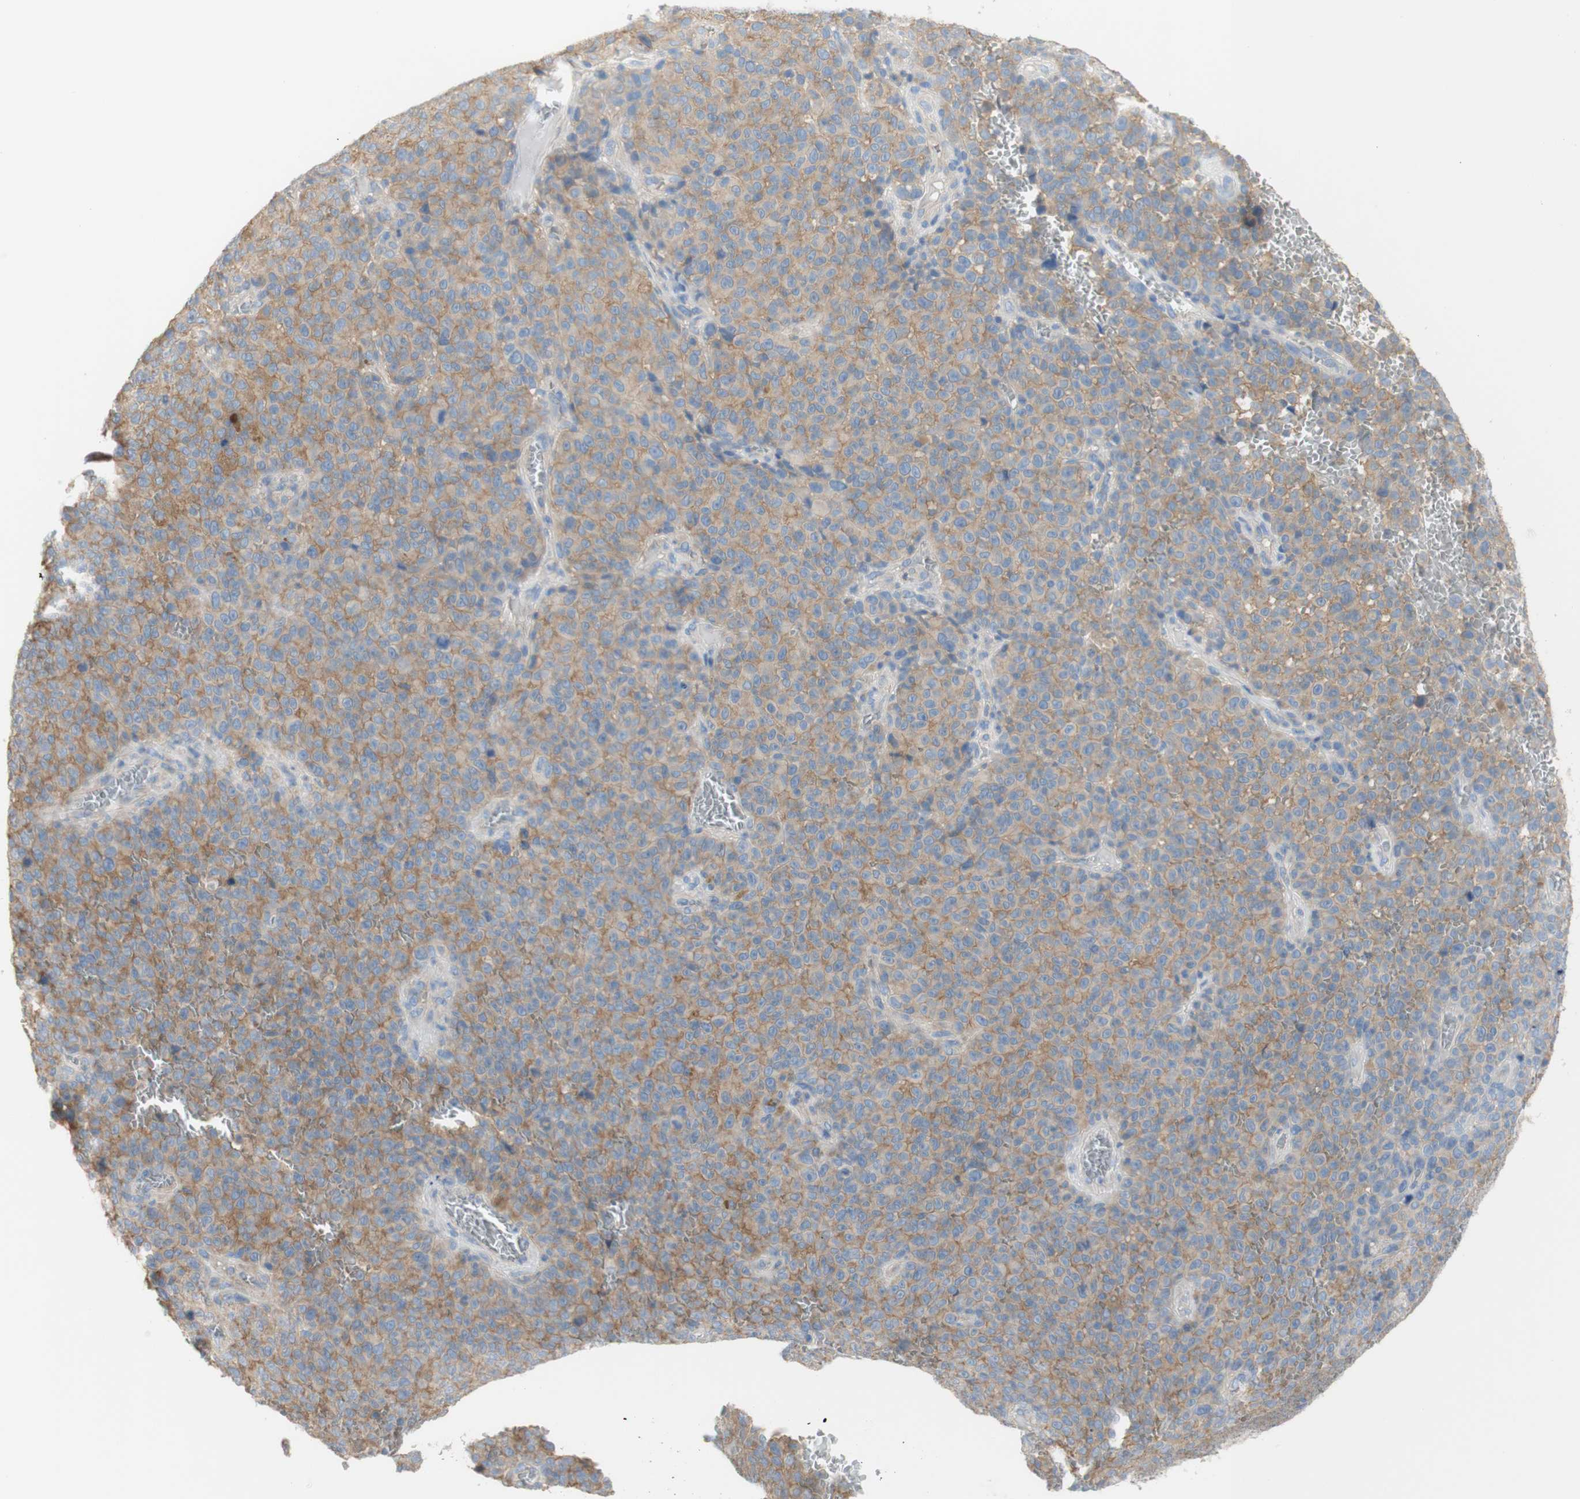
{"staining": {"intensity": "moderate", "quantity": ">75%", "location": "cytoplasmic/membranous"}, "tissue": "melanoma", "cell_type": "Tumor cells", "image_type": "cancer", "snomed": [{"axis": "morphology", "description": "Malignant melanoma, NOS"}, {"axis": "topography", "description": "Skin"}], "caption": "An immunohistochemistry histopathology image of neoplastic tissue is shown. Protein staining in brown highlights moderate cytoplasmic/membranous positivity in melanoma within tumor cells.", "gene": "ATP2B1", "patient": {"sex": "female", "age": 82}}